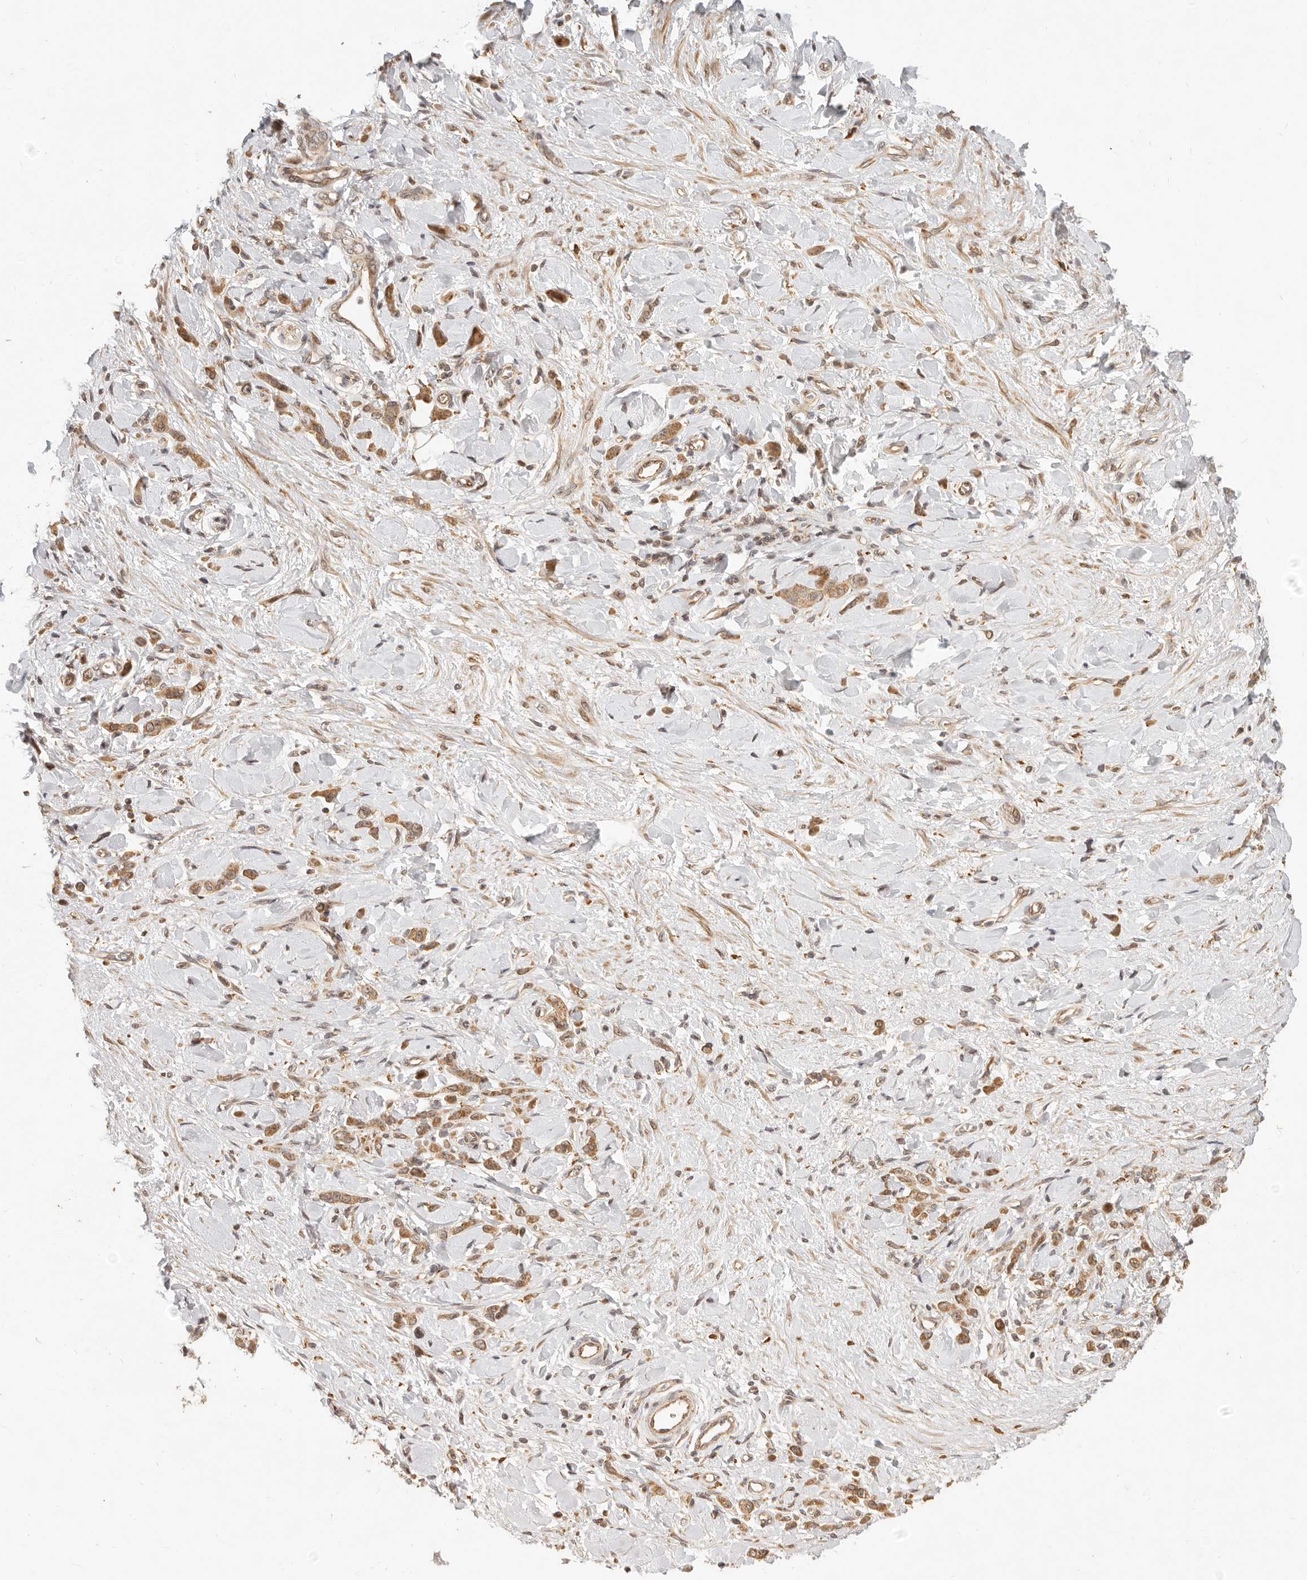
{"staining": {"intensity": "moderate", "quantity": ">75%", "location": "cytoplasmic/membranous"}, "tissue": "stomach cancer", "cell_type": "Tumor cells", "image_type": "cancer", "snomed": [{"axis": "morphology", "description": "Normal tissue, NOS"}, {"axis": "morphology", "description": "Adenocarcinoma, NOS"}, {"axis": "topography", "description": "Stomach"}], "caption": "Adenocarcinoma (stomach) stained for a protein (brown) reveals moderate cytoplasmic/membranous positive staining in approximately >75% of tumor cells.", "gene": "TIMM17A", "patient": {"sex": "male", "age": 82}}